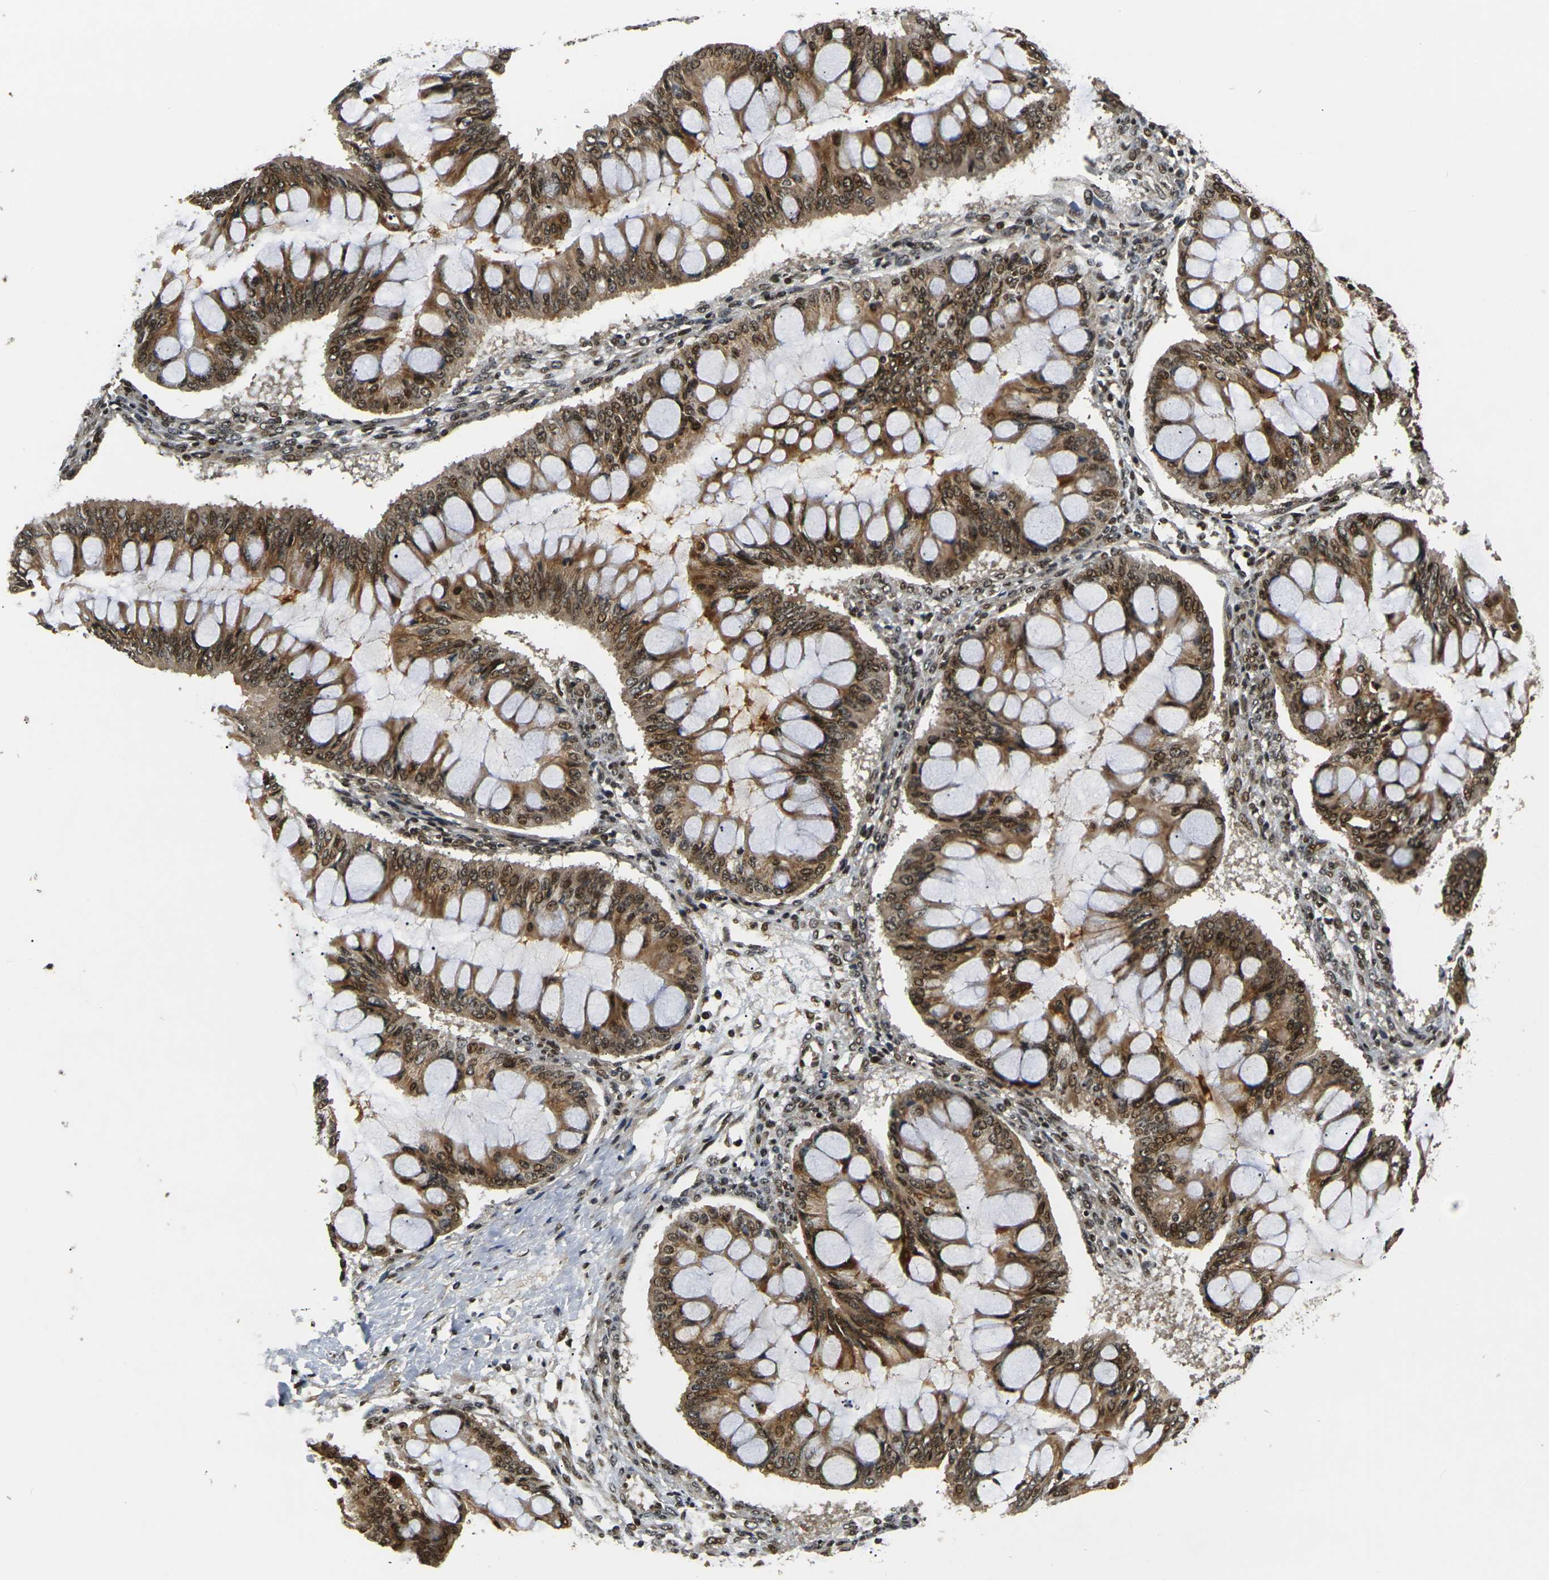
{"staining": {"intensity": "moderate", "quantity": ">75%", "location": "cytoplasmic/membranous,nuclear"}, "tissue": "ovarian cancer", "cell_type": "Tumor cells", "image_type": "cancer", "snomed": [{"axis": "morphology", "description": "Cystadenocarcinoma, mucinous, NOS"}, {"axis": "topography", "description": "Ovary"}], "caption": "Immunohistochemical staining of human ovarian mucinous cystadenocarcinoma displays medium levels of moderate cytoplasmic/membranous and nuclear protein positivity in about >75% of tumor cells.", "gene": "ACTL6A", "patient": {"sex": "female", "age": 73}}